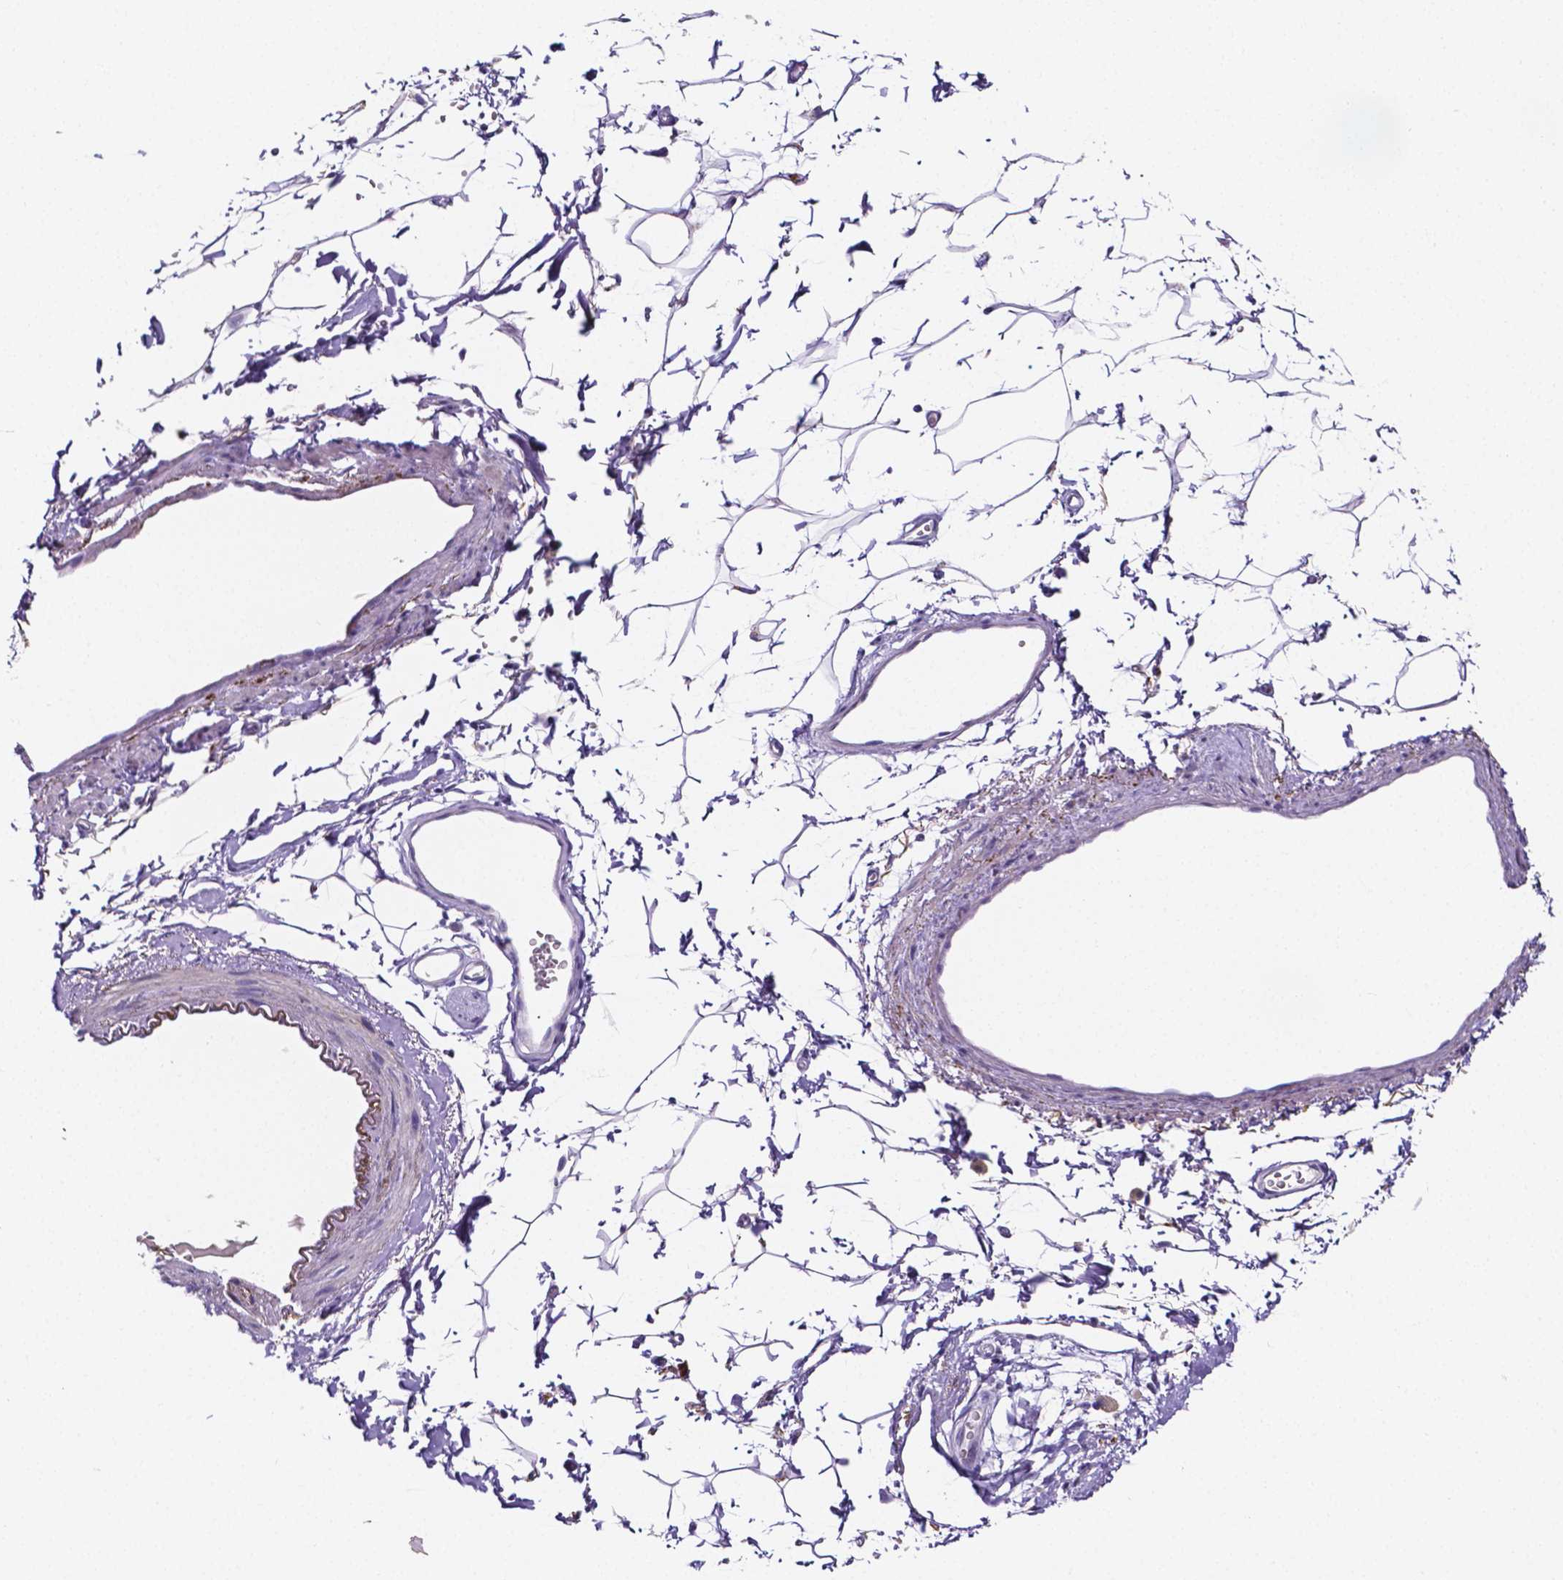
{"staining": {"intensity": "negative", "quantity": "none", "location": "none"}, "tissue": "adipose tissue", "cell_type": "Adipocytes", "image_type": "normal", "snomed": [{"axis": "morphology", "description": "Normal tissue, NOS"}, {"axis": "topography", "description": "Cartilage tissue"}, {"axis": "topography", "description": "Bronchus"}], "caption": "Immunohistochemistry of unremarkable adipose tissue exhibits no positivity in adipocytes. (DAB immunohistochemistry, high magnification).", "gene": "NRGN", "patient": {"sex": "female", "age": 79}}